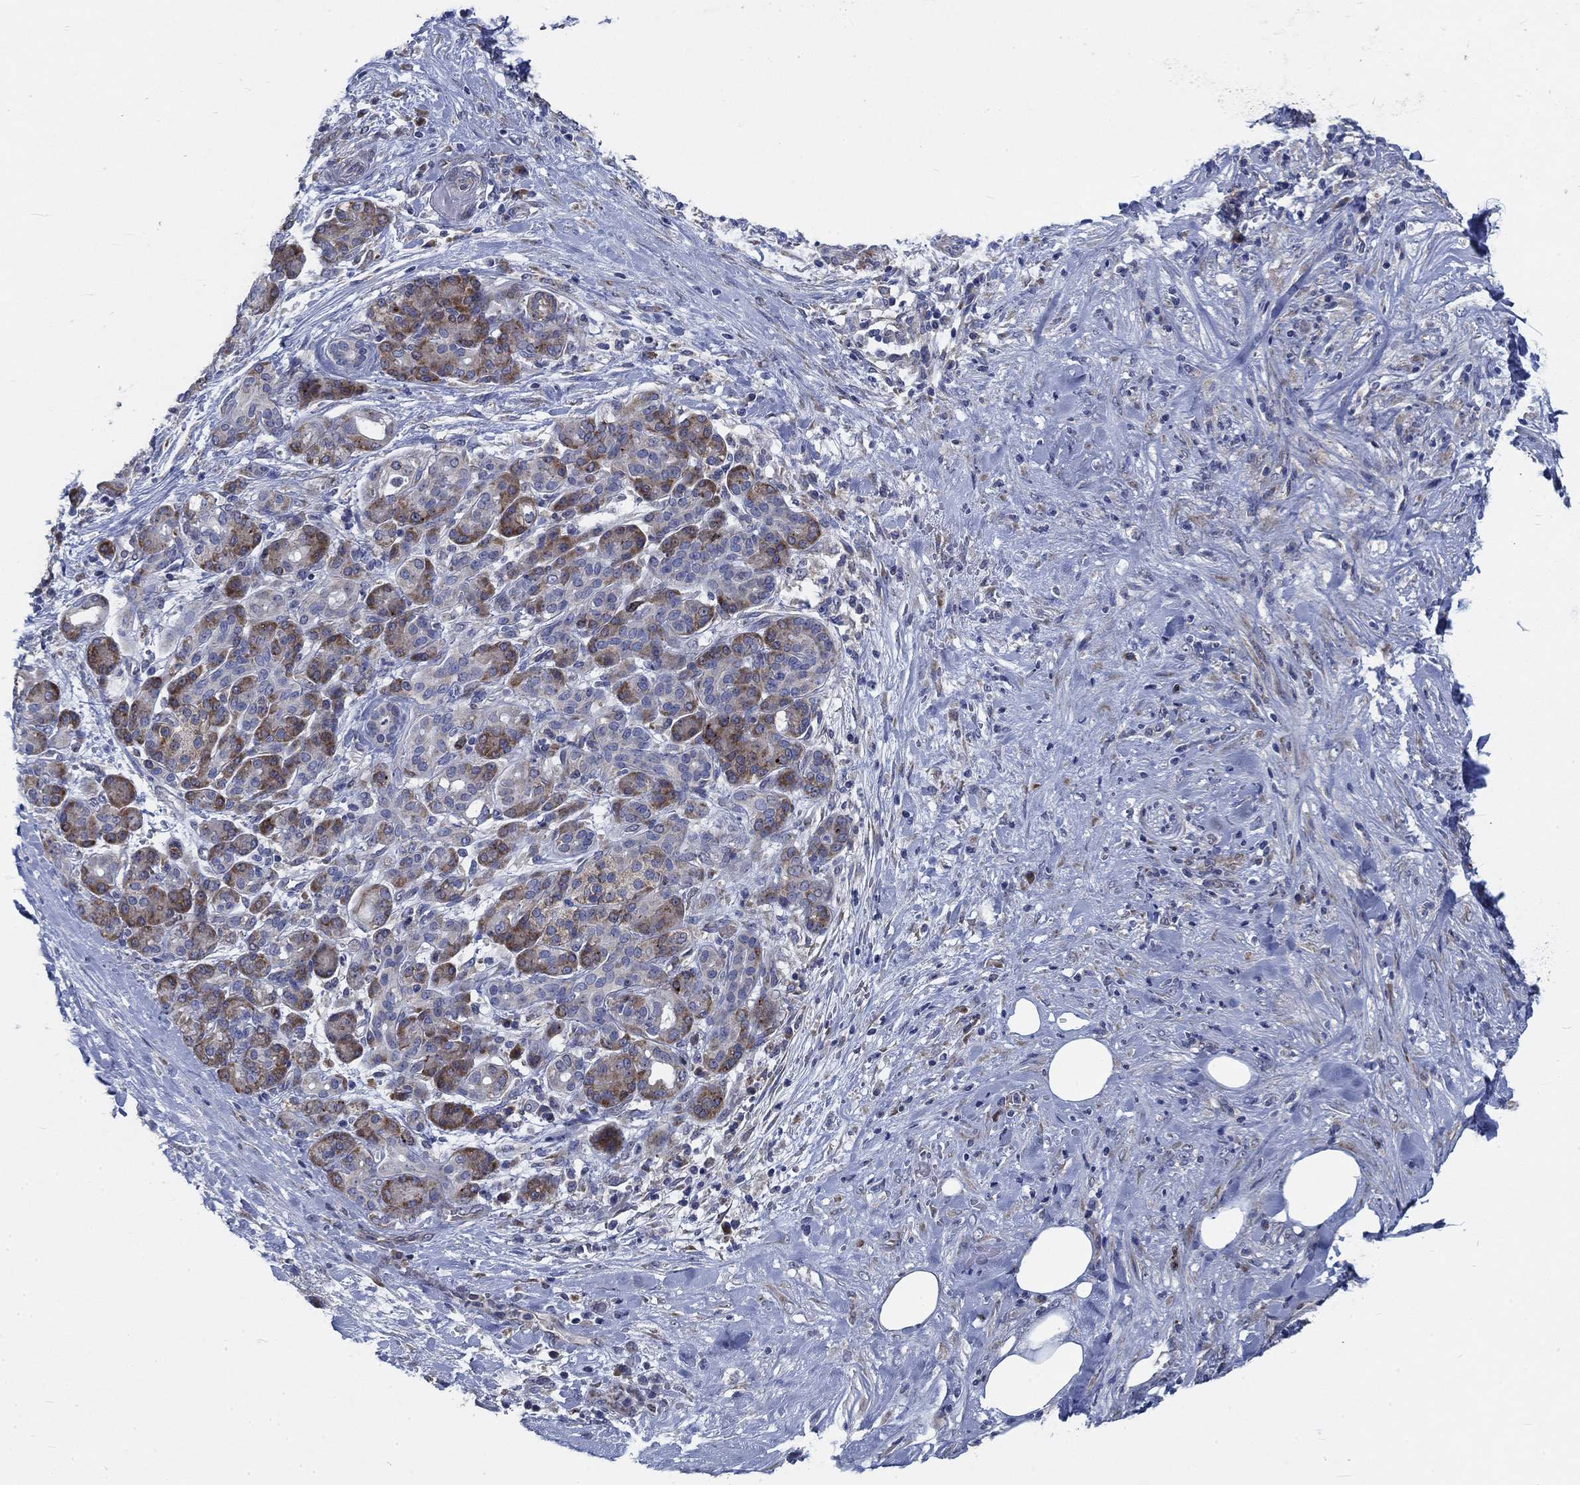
{"staining": {"intensity": "strong", "quantity": "<25%", "location": "cytoplasmic/membranous"}, "tissue": "pancreatic cancer", "cell_type": "Tumor cells", "image_type": "cancer", "snomed": [{"axis": "morphology", "description": "Adenocarcinoma, NOS"}, {"axis": "topography", "description": "Pancreas"}], "caption": "IHC micrograph of adenocarcinoma (pancreatic) stained for a protein (brown), which reveals medium levels of strong cytoplasmic/membranous positivity in approximately <25% of tumor cells.", "gene": "MMP24", "patient": {"sex": "male", "age": 44}}